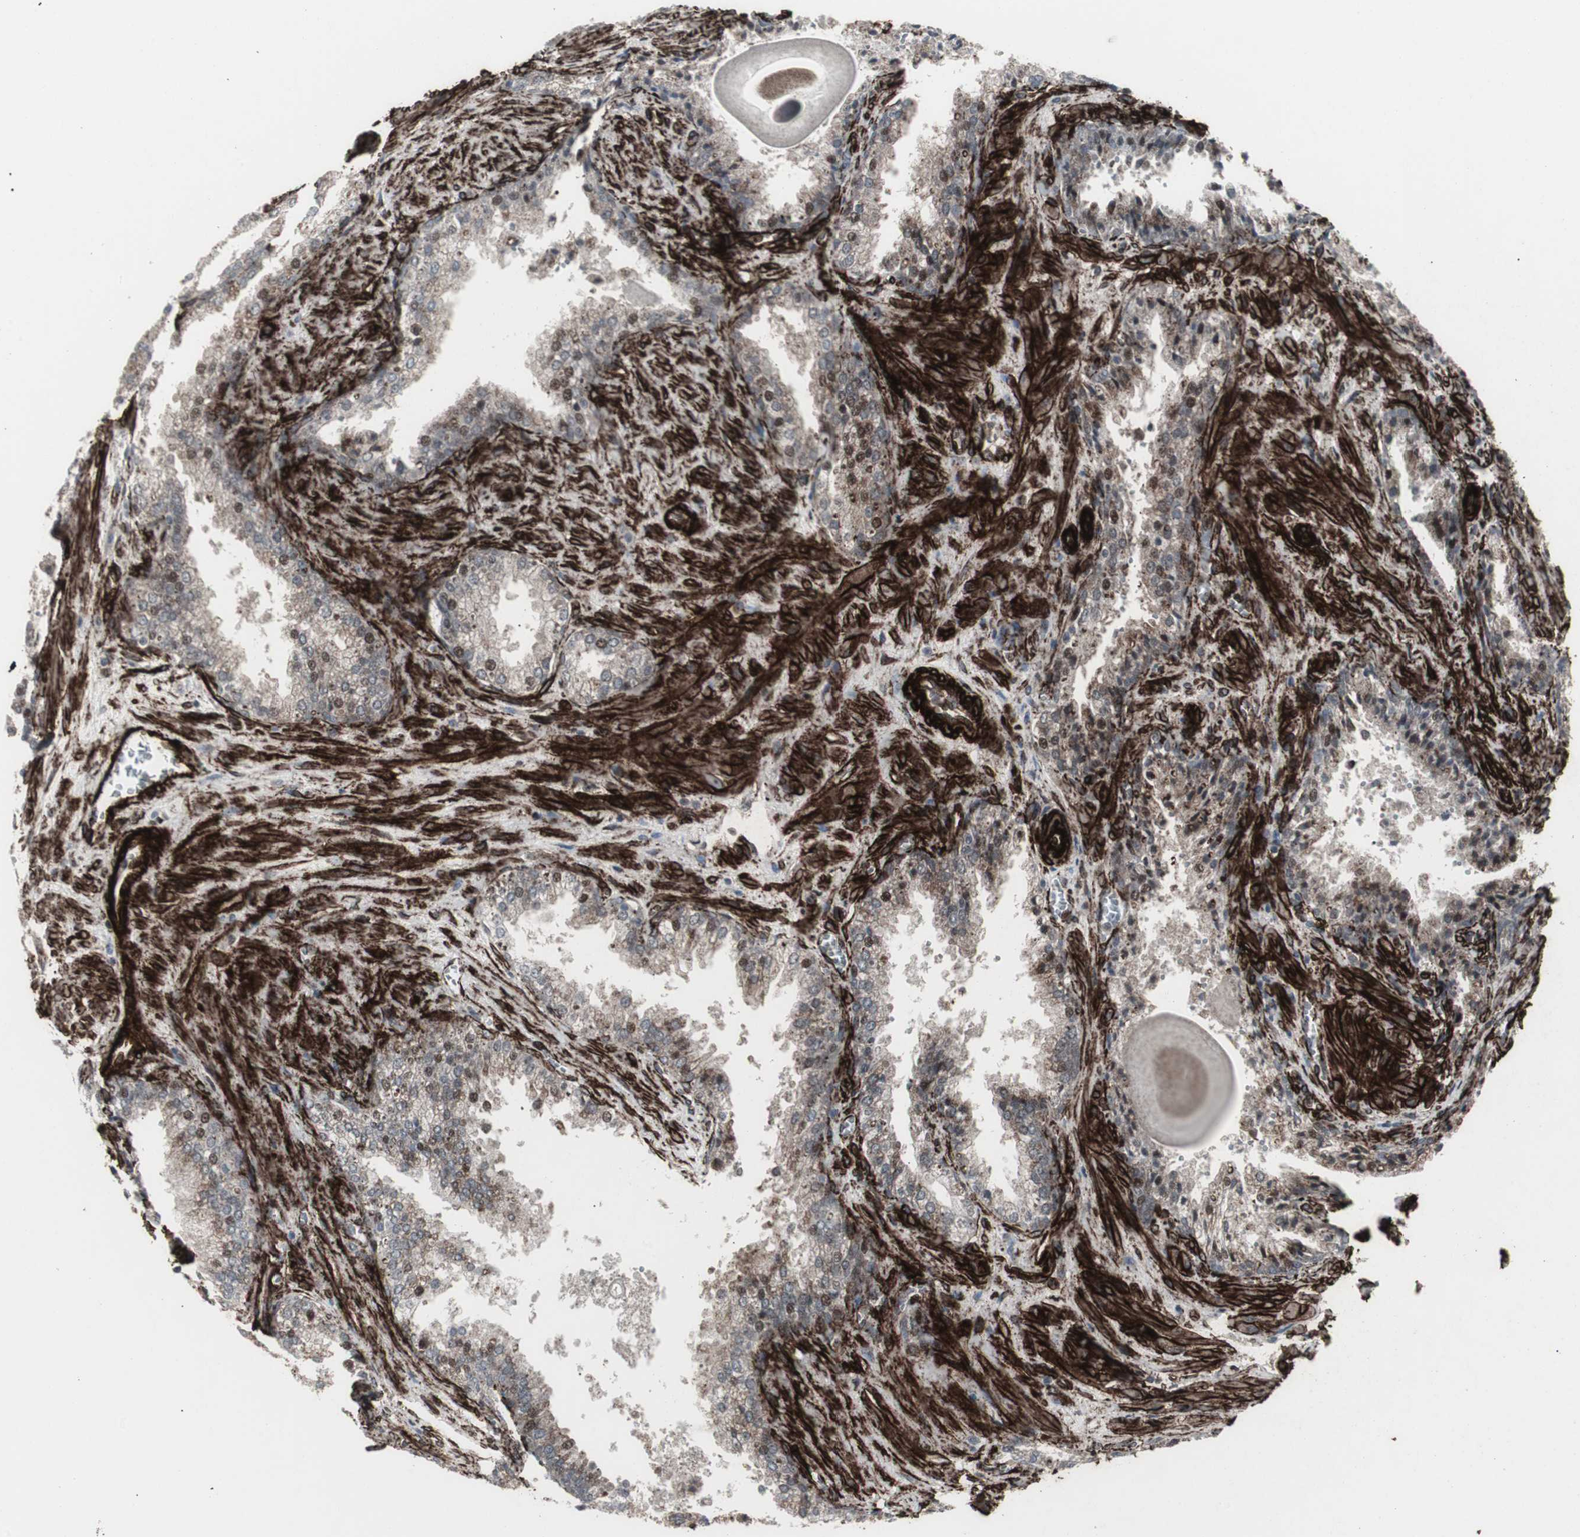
{"staining": {"intensity": "moderate", "quantity": ">75%", "location": "cytoplasmic/membranous,nuclear"}, "tissue": "prostate cancer", "cell_type": "Tumor cells", "image_type": "cancer", "snomed": [{"axis": "morphology", "description": "Adenocarcinoma, High grade"}, {"axis": "topography", "description": "Prostate"}], "caption": "A brown stain highlights moderate cytoplasmic/membranous and nuclear positivity of a protein in human prostate cancer tumor cells. (DAB IHC, brown staining for protein, blue staining for nuclei).", "gene": "PDGFA", "patient": {"sex": "male", "age": 58}}